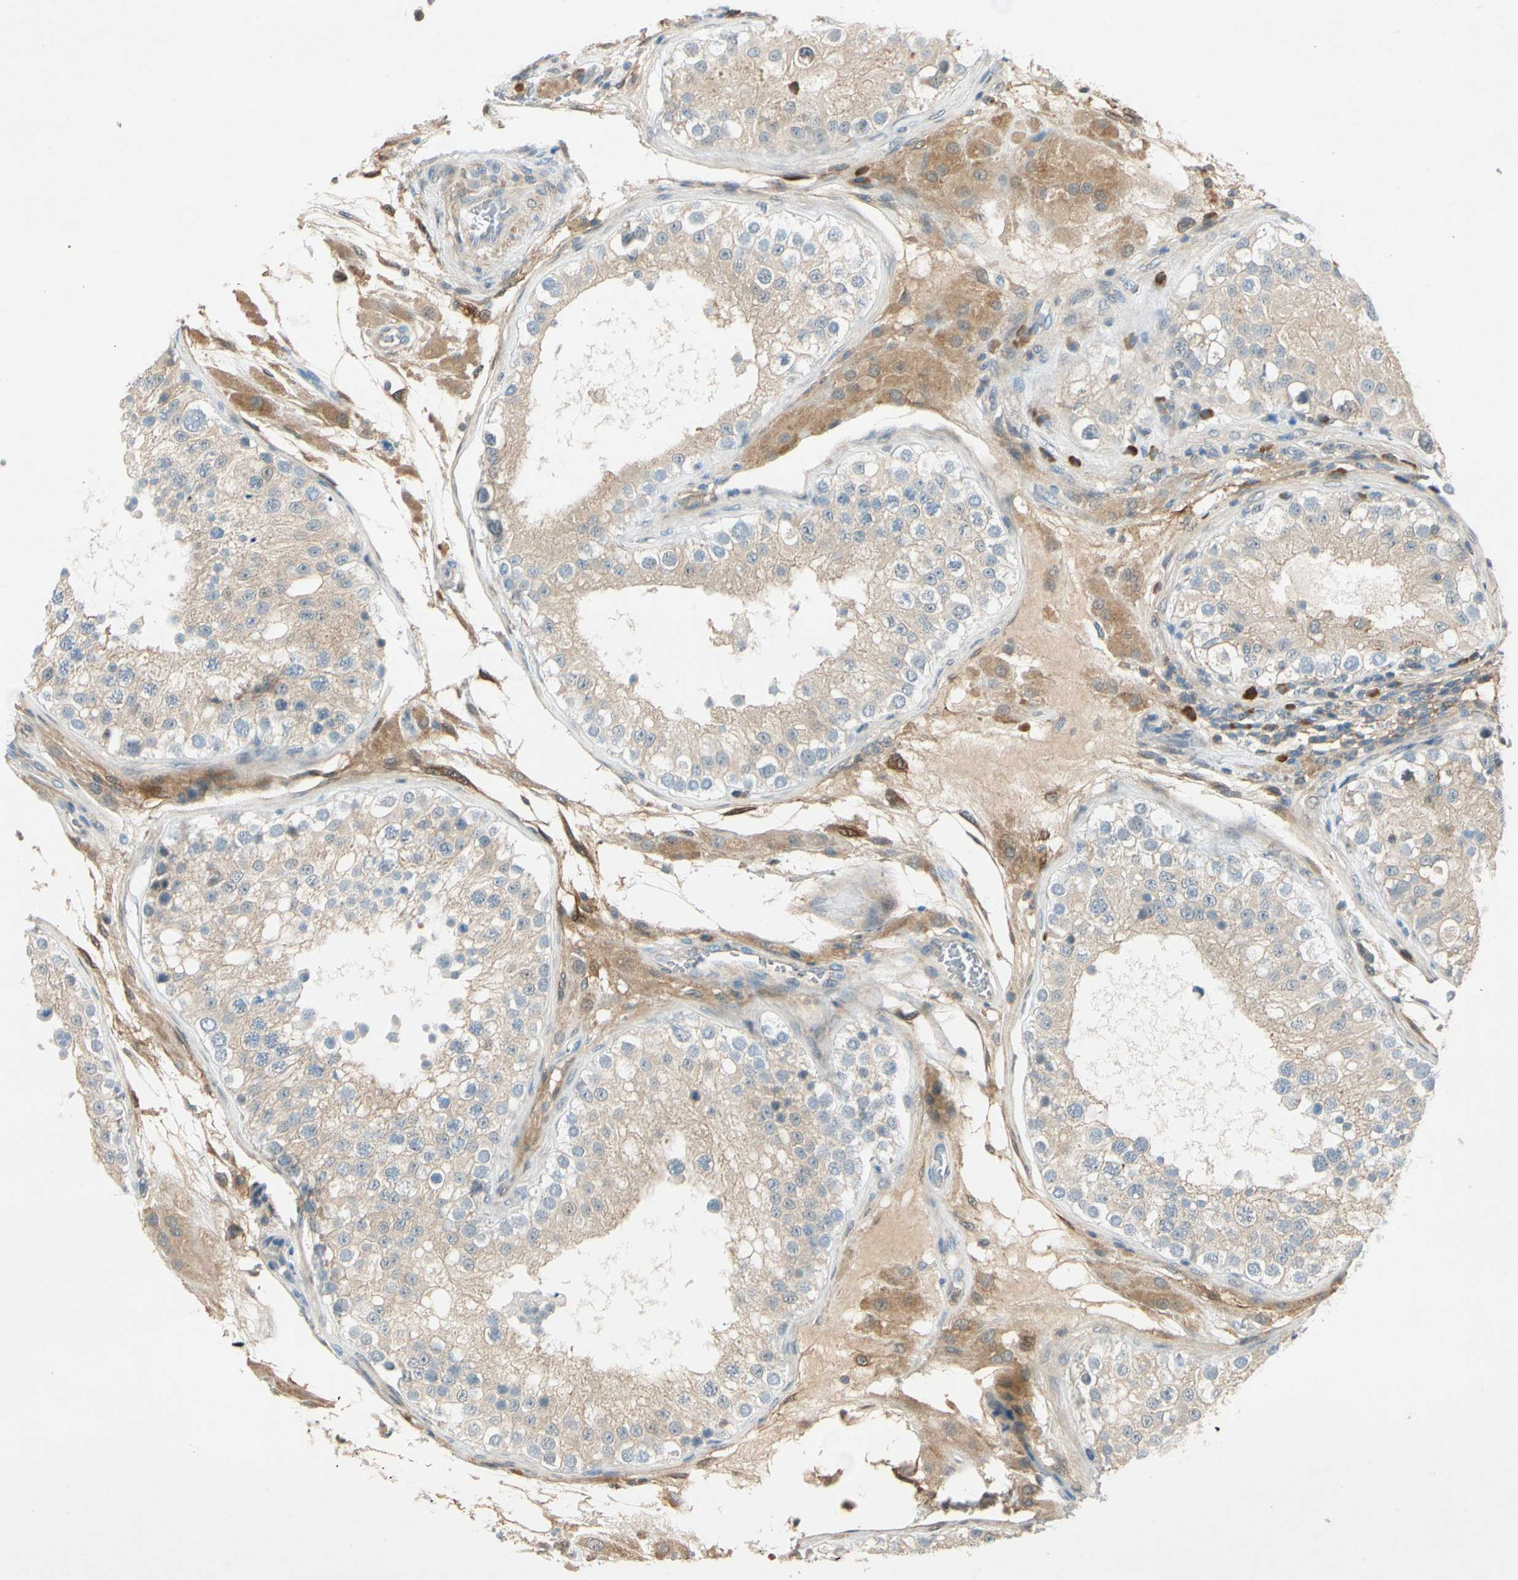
{"staining": {"intensity": "weak", "quantity": ">75%", "location": "cytoplasmic/membranous"}, "tissue": "testis", "cell_type": "Cells in seminiferous ducts", "image_type": "normal", "snomed": [{"axis": "morphology", "description": "Normal tissue, NOS"}, {"axis": "topography", "description": "Testis"}], "caption": "This is an image of immunohistochemistry (IHC) staining of normal testis, which shows weak positivity in the cytoplasmic/membranous of cells in seminiferous ducts.", "gene": "WIPI1", "patient": {"sex": "male", "age": 26}}